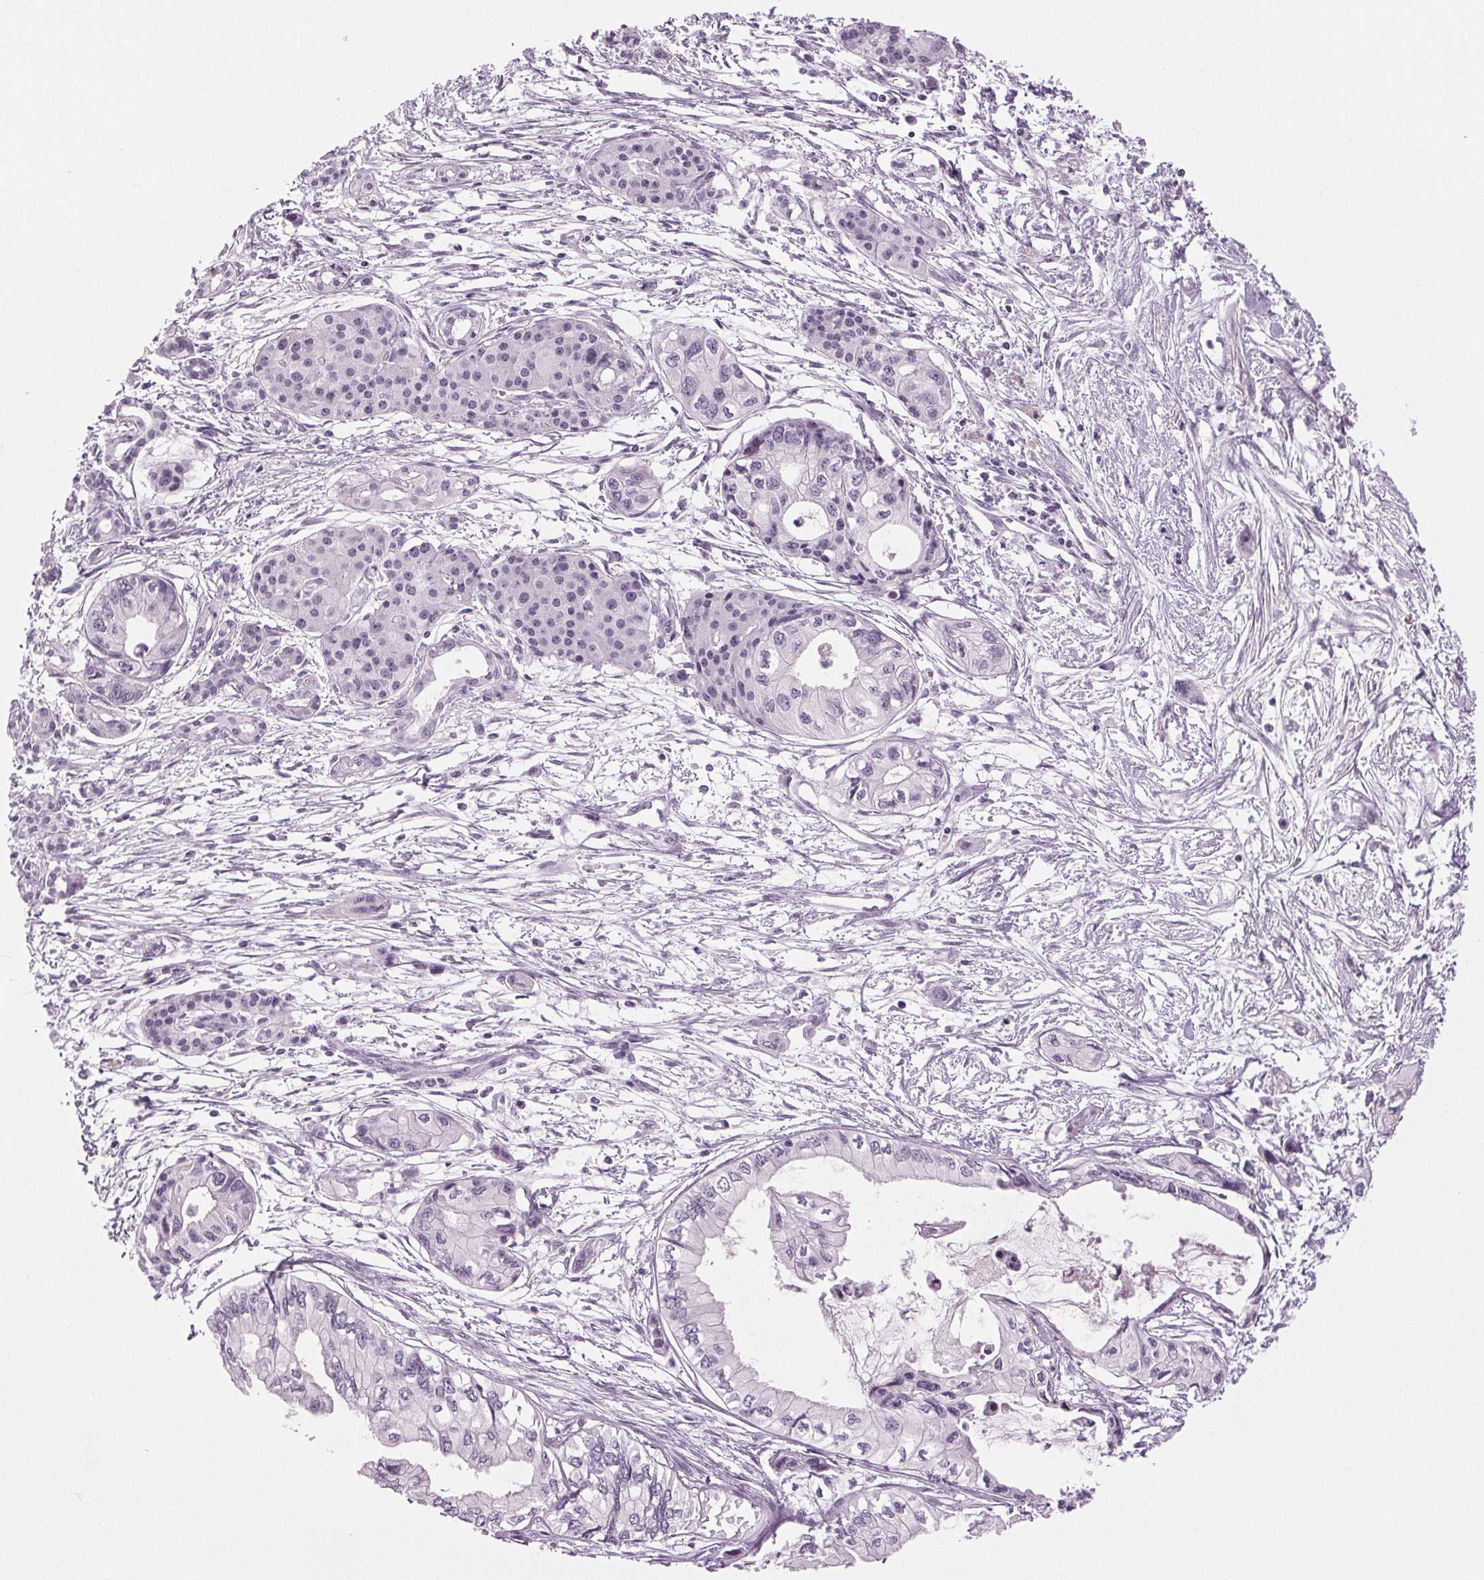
{"staining": {"intensity": "negative", "quantity": "none", "location": "none"}, "tissue": "pancreatic cancer", "cell_type": "Tumor cells", "image_type": "cancer", "snomed": [{"axis": "morphology", "description": "Adenocarcinoma, NOS"}, {"axis": "topography", "description": "Pancreas"}], "caption": "There is no significant expression in tumor cells of pancreatic cancer (adenocarcinoma). (Brightfield microscopy of DAB immunohistochemistry (IHC) at high magnification).", "gene": "IGF2BP1", "patient": {"sex": "female", "age": 76}}